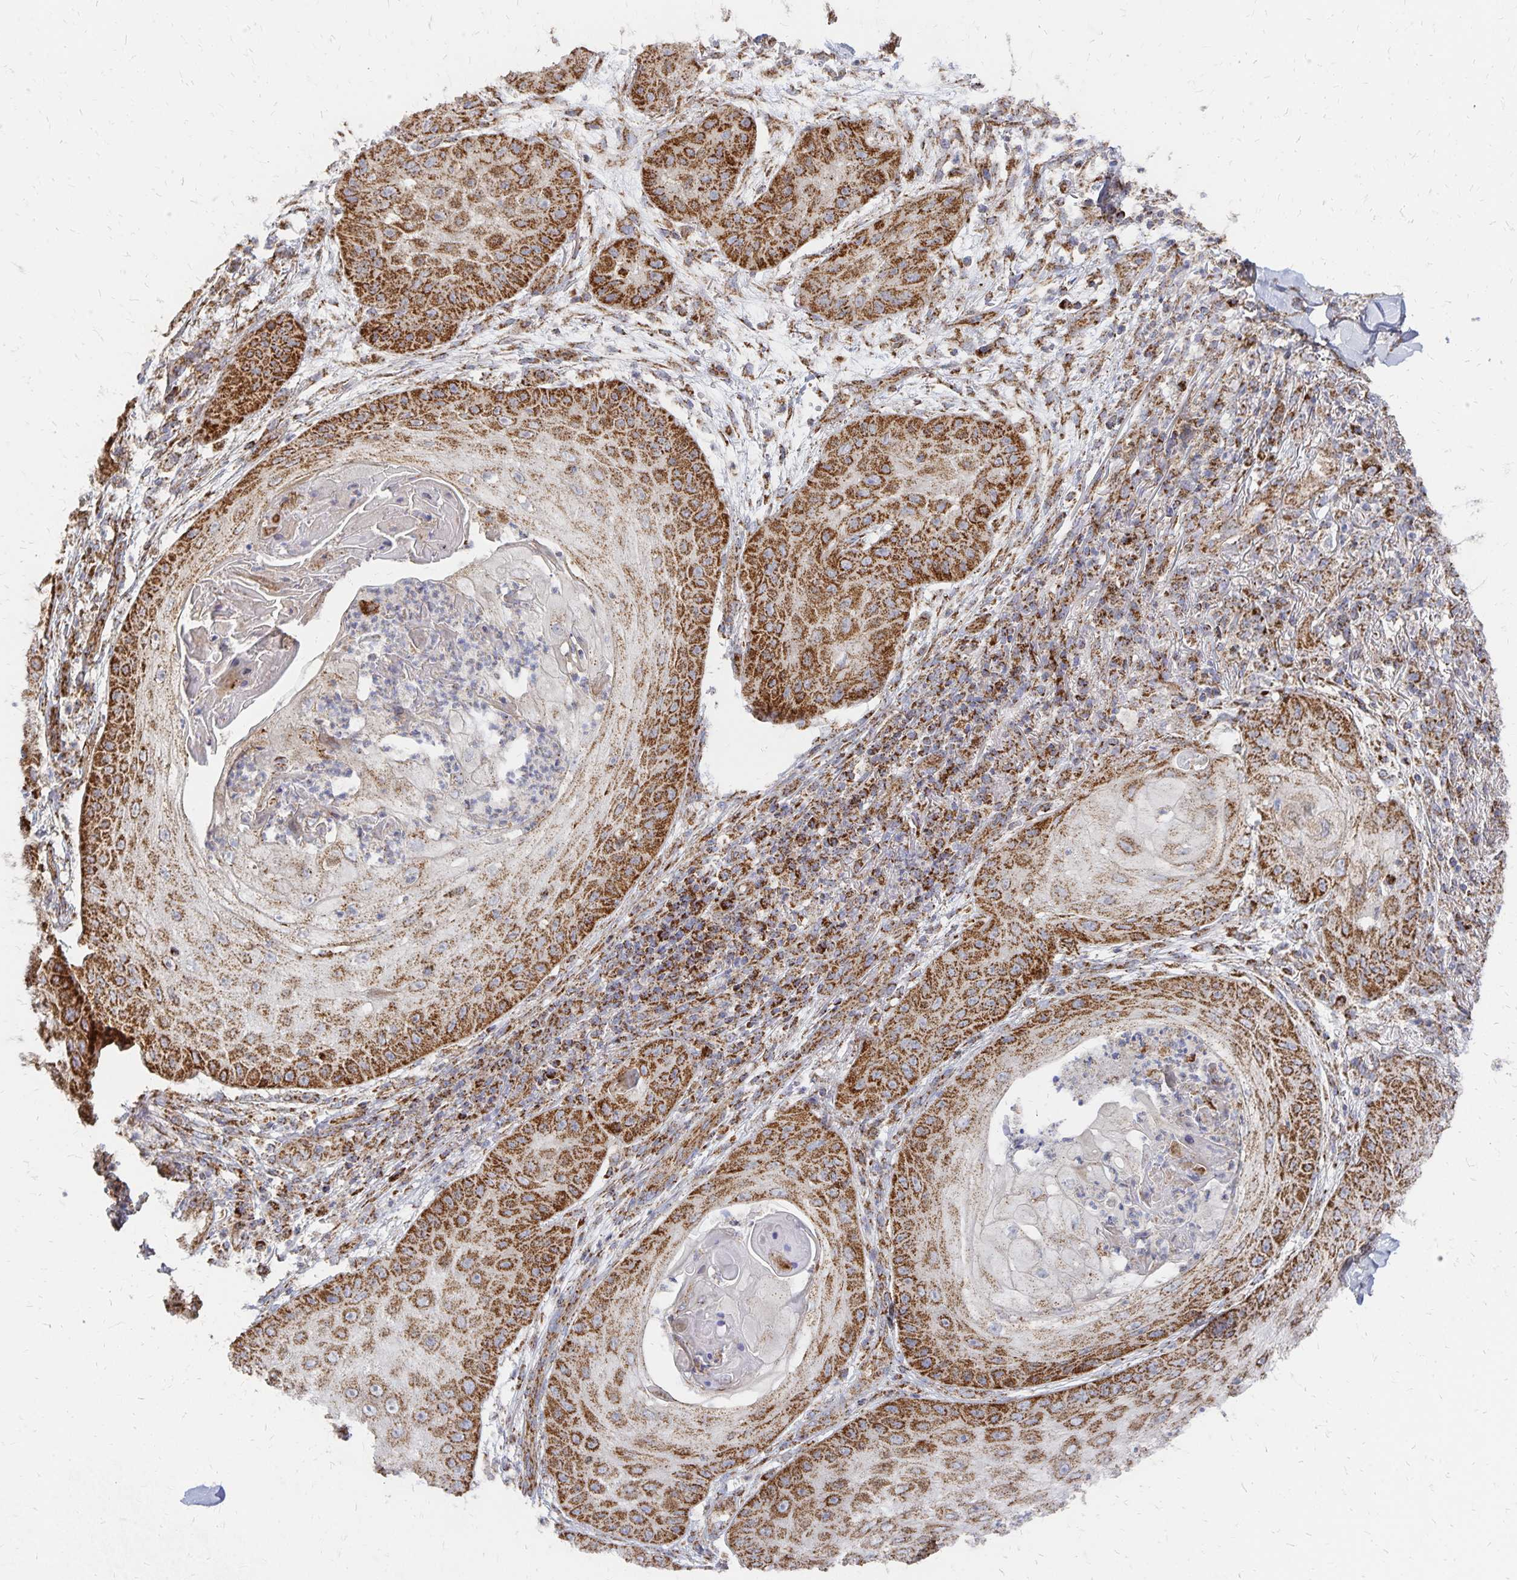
{"staining": {"intensity": "strong", "quantity": ">75%", "location": "cytoplasmic/membranous"}, "tissue": "skin cancer", "cell_type": "Tumor cells", "image_type": "cancer", "snomed": [{"axis": "morphology", "description": "Squamous cell carcinoma, NOS"}, {"axis": "topography", "description": "Skin"}], "caption": "IHC photomicrograph of skin cancer stained for a protein (brown), which shows high levels of strong cytoplasmic/membranous expression in approximately >75% of tumor cells.", "gene": "STOML2", "patient": {"sex": "male", "age": 70}}